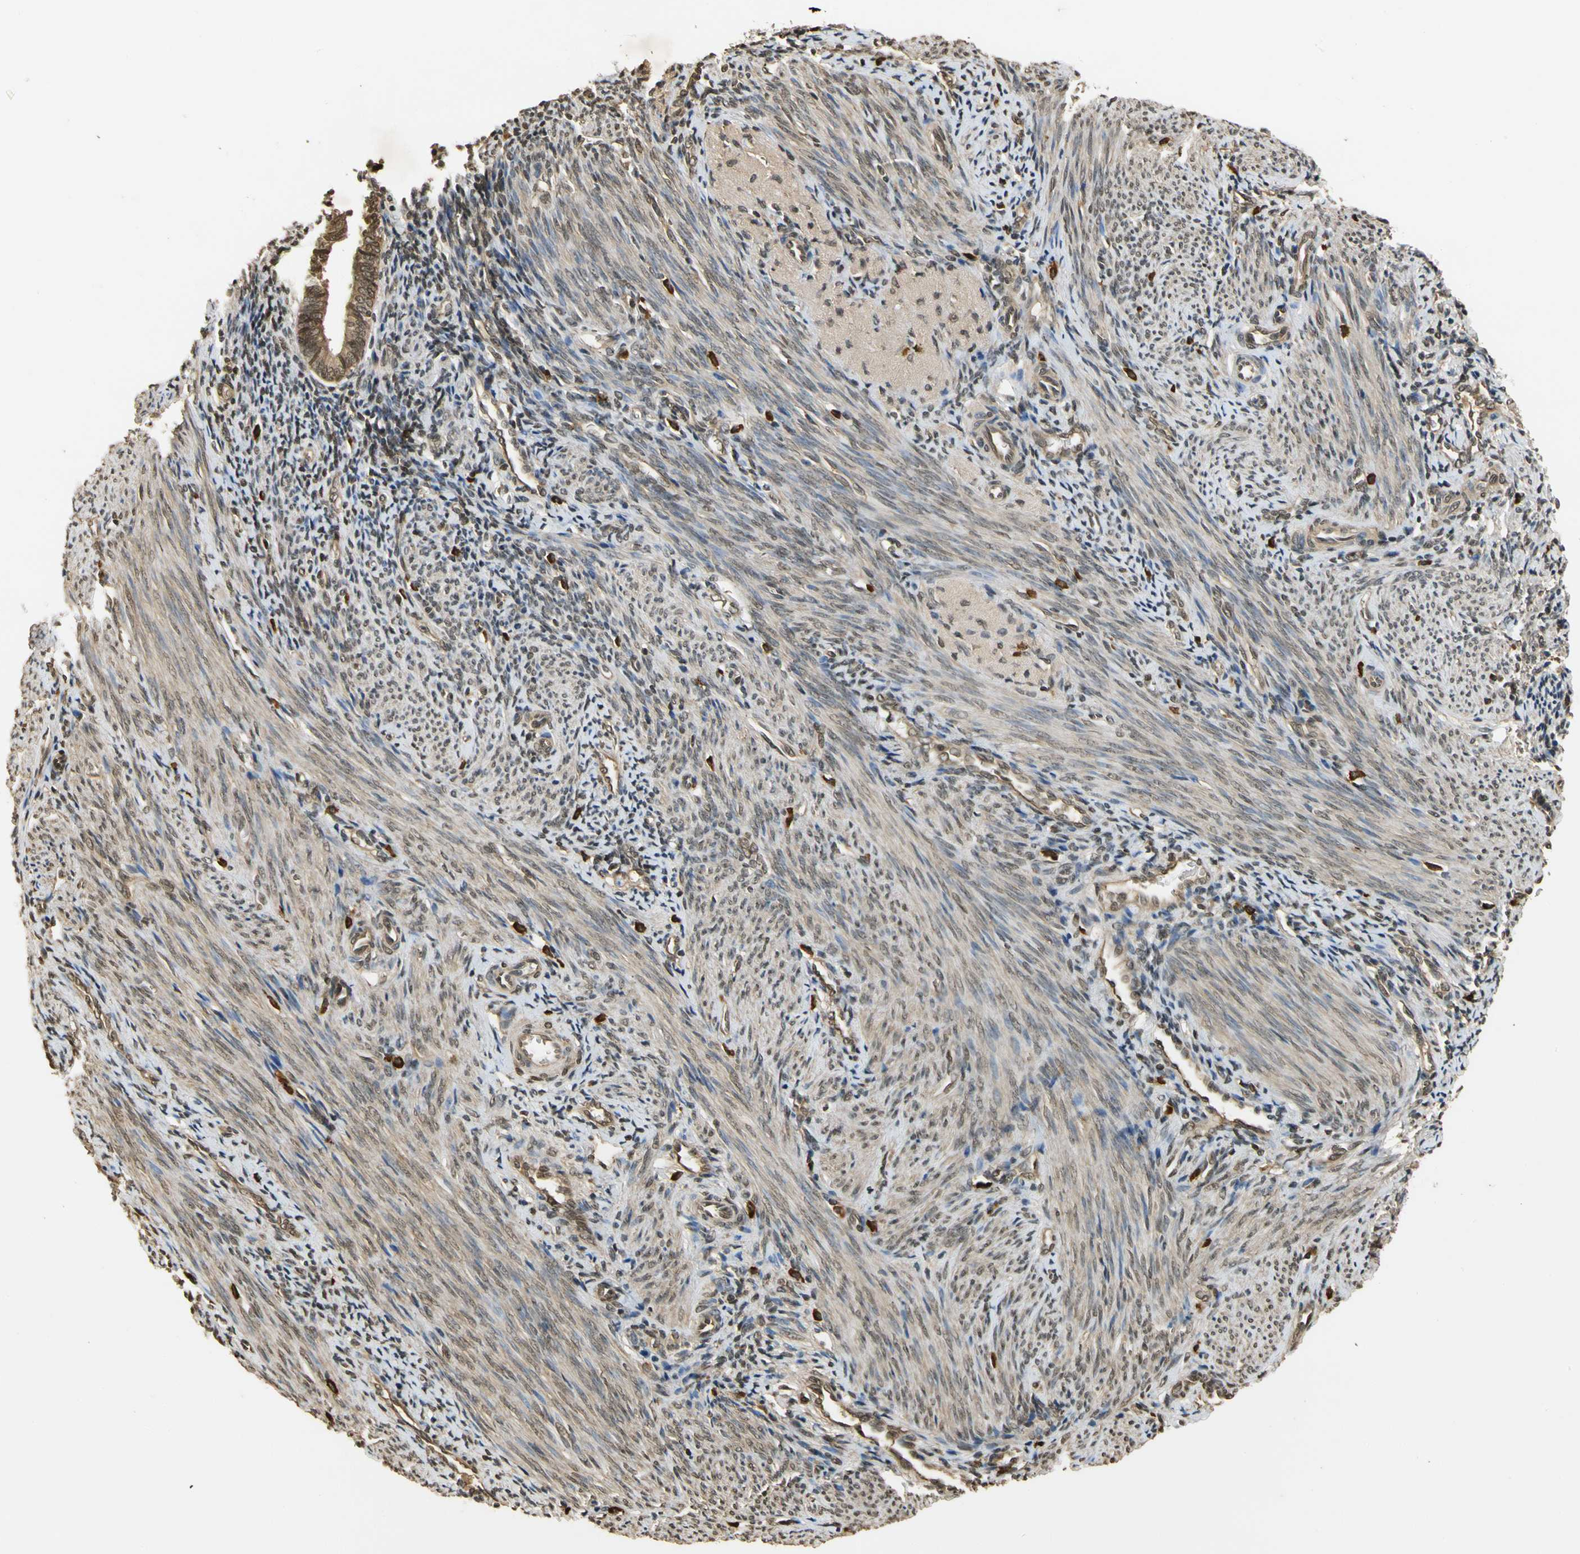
{"staining": {"intensity": "weak", "quantity": ">75%", "location": "cytoplasmic/membranous"}, "tissue": "endometrium", "cell_type": "Cells in endometrial stroma", "image_type": "normal", "snomed": [{"axis": "morphology", "description": "Normal tissue, NOS"}, {"axis": "topography", "description": "Uterus"}, {"axis": "topography", "description": "Endometrium"}], "caption": "The immunohistochemical stain highlights weak cytoplasmic/membranous expression in cells in endometrial stroma of benign endometrium.", "gene": "SOD1", "patient": {"sex": "female", "age": 33}}